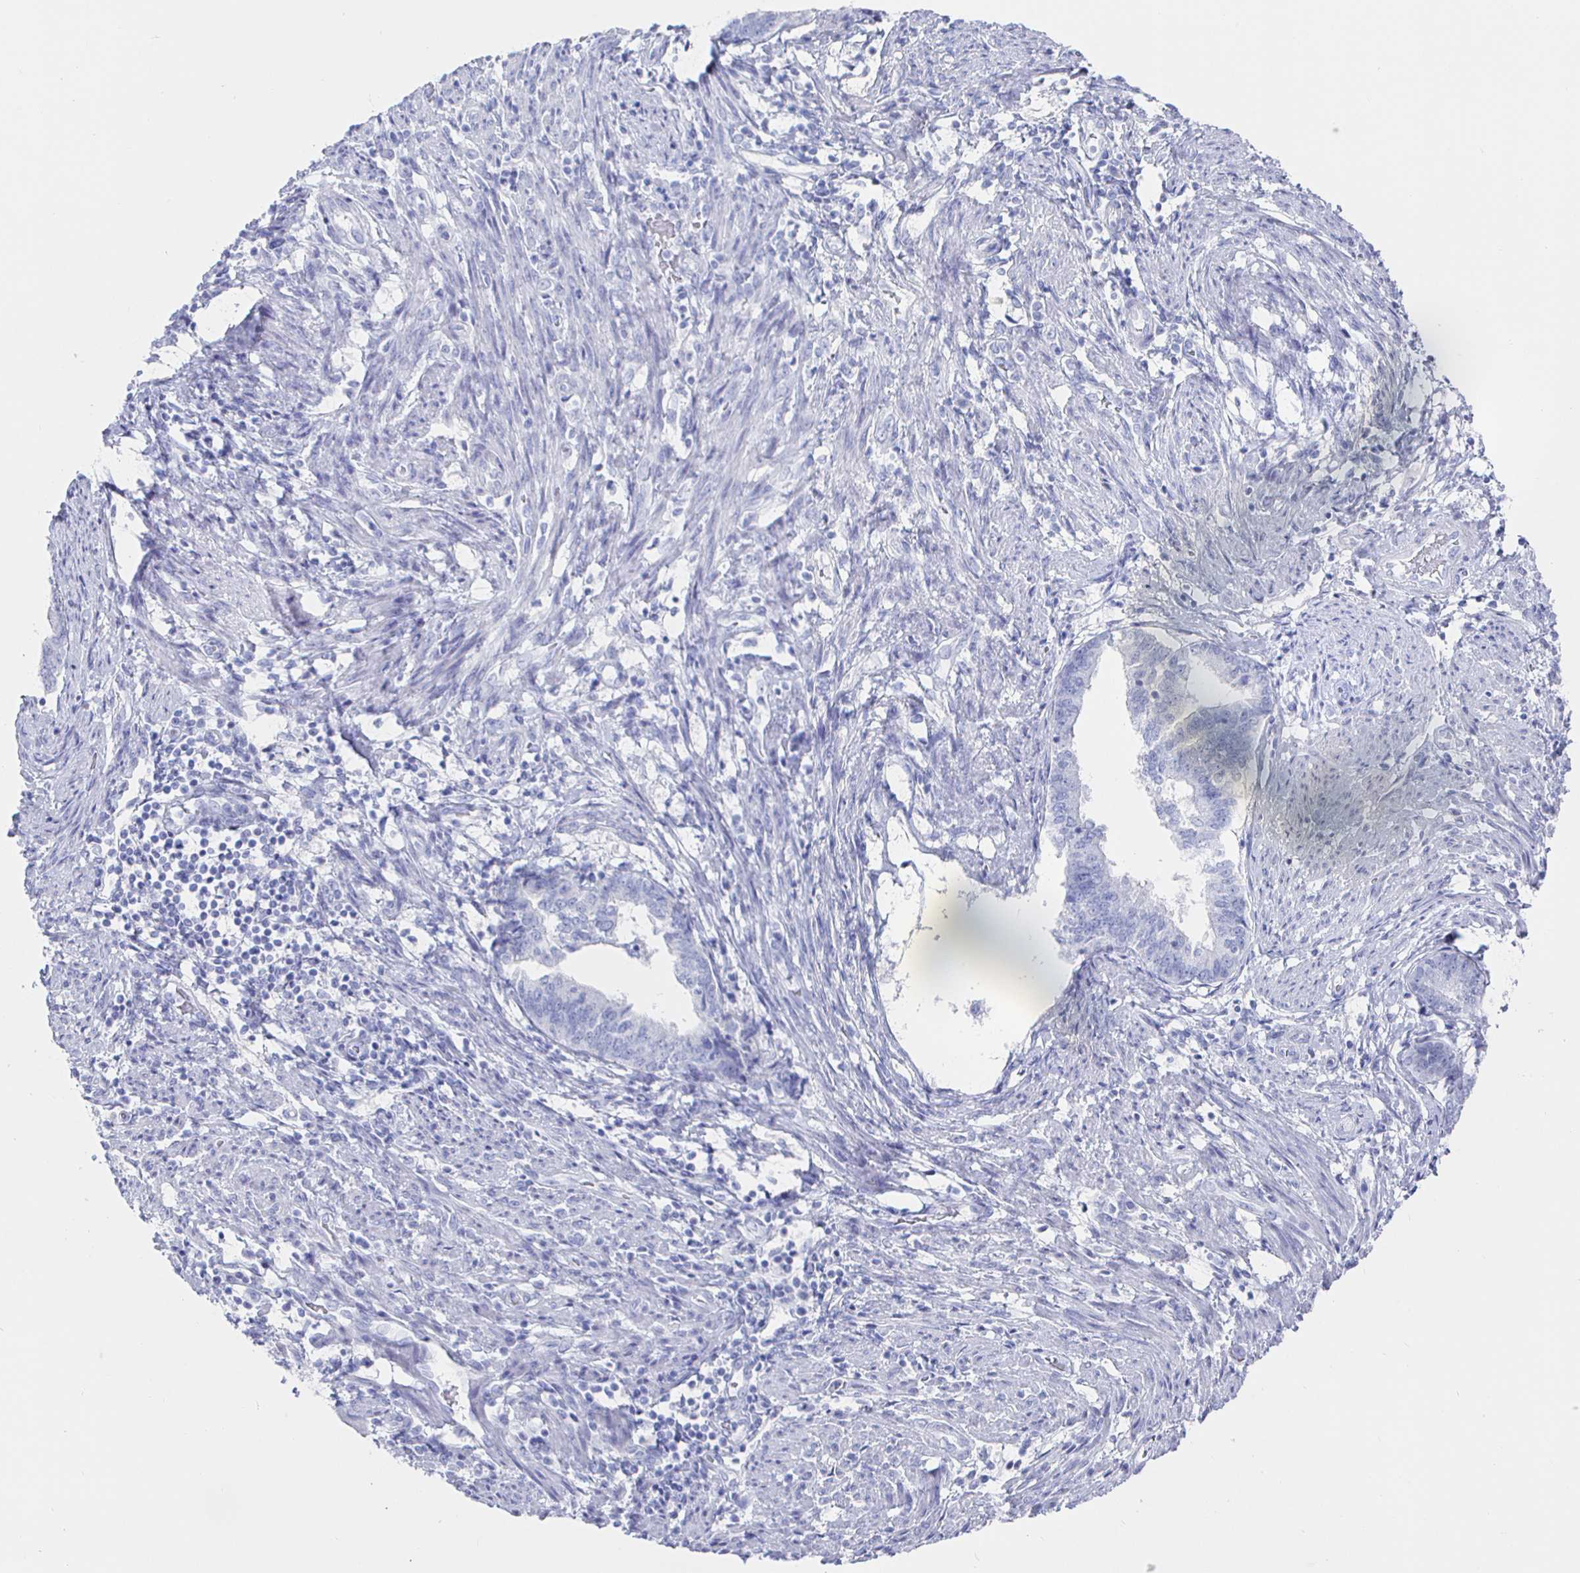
{"staining": {"intensity": "negative", "quantity": "none", "location": "none"}, "tissue": "endometrial cancer", "cell_type": "Tumor cells", "image_type": "cancer", "snomed": [{"axis": "morphology", "description": "Adenocarcinoma, NOS"}, {"axis": "topography", "description": "Endometrium"}], "caption": "Adenocarcinoma (endometrial) was stained to show a protein in brown. There is no significant staining in tumor cells.", "gene": "CLCA1", "patient": {"sex": "female", "age": 65}}